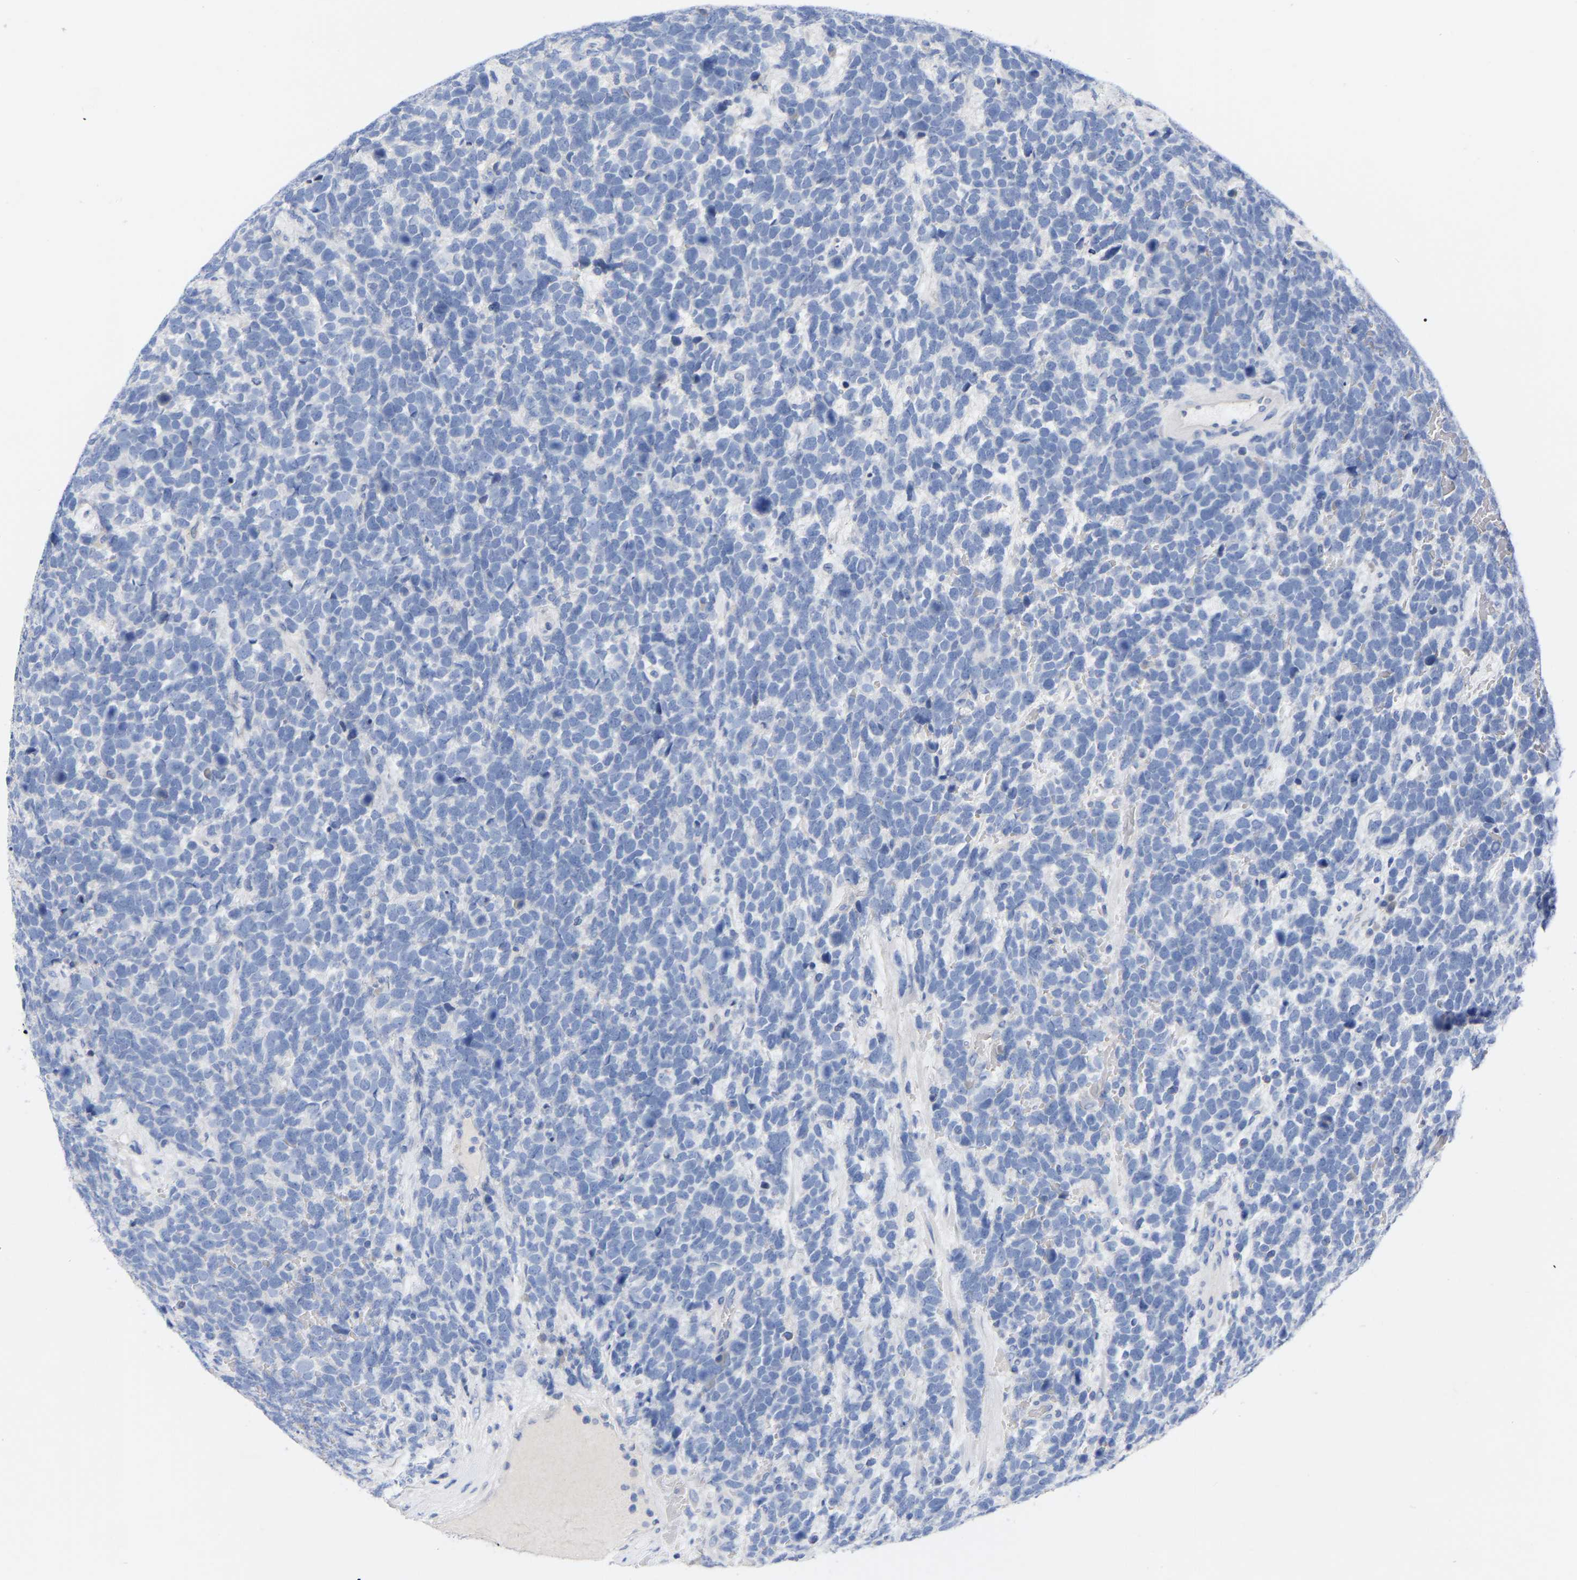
{"staining": {"intensity": "negative", "quantity": "none", "location": "none"}, "tissue": "urothelial cancer", "cell_type": "Tumor cells", "image_type": "cancer", "snomed": [{"axis": "morphology", "description": "Urothelial carcinoma, High grade"}, {"axis": "topography", "description": "Urinary bladder"}], "caption": "Protein analysis of urothelial cancer demonstrates no significant positivity in tumor cells. The staining is performed using DAB (3,3'-diaminobenzidine) brown chromogen with nuclei counter-stained in using hematoxylin.", "gene": "HAPLN1", "patient": {"sex": "female", "age": 82}}